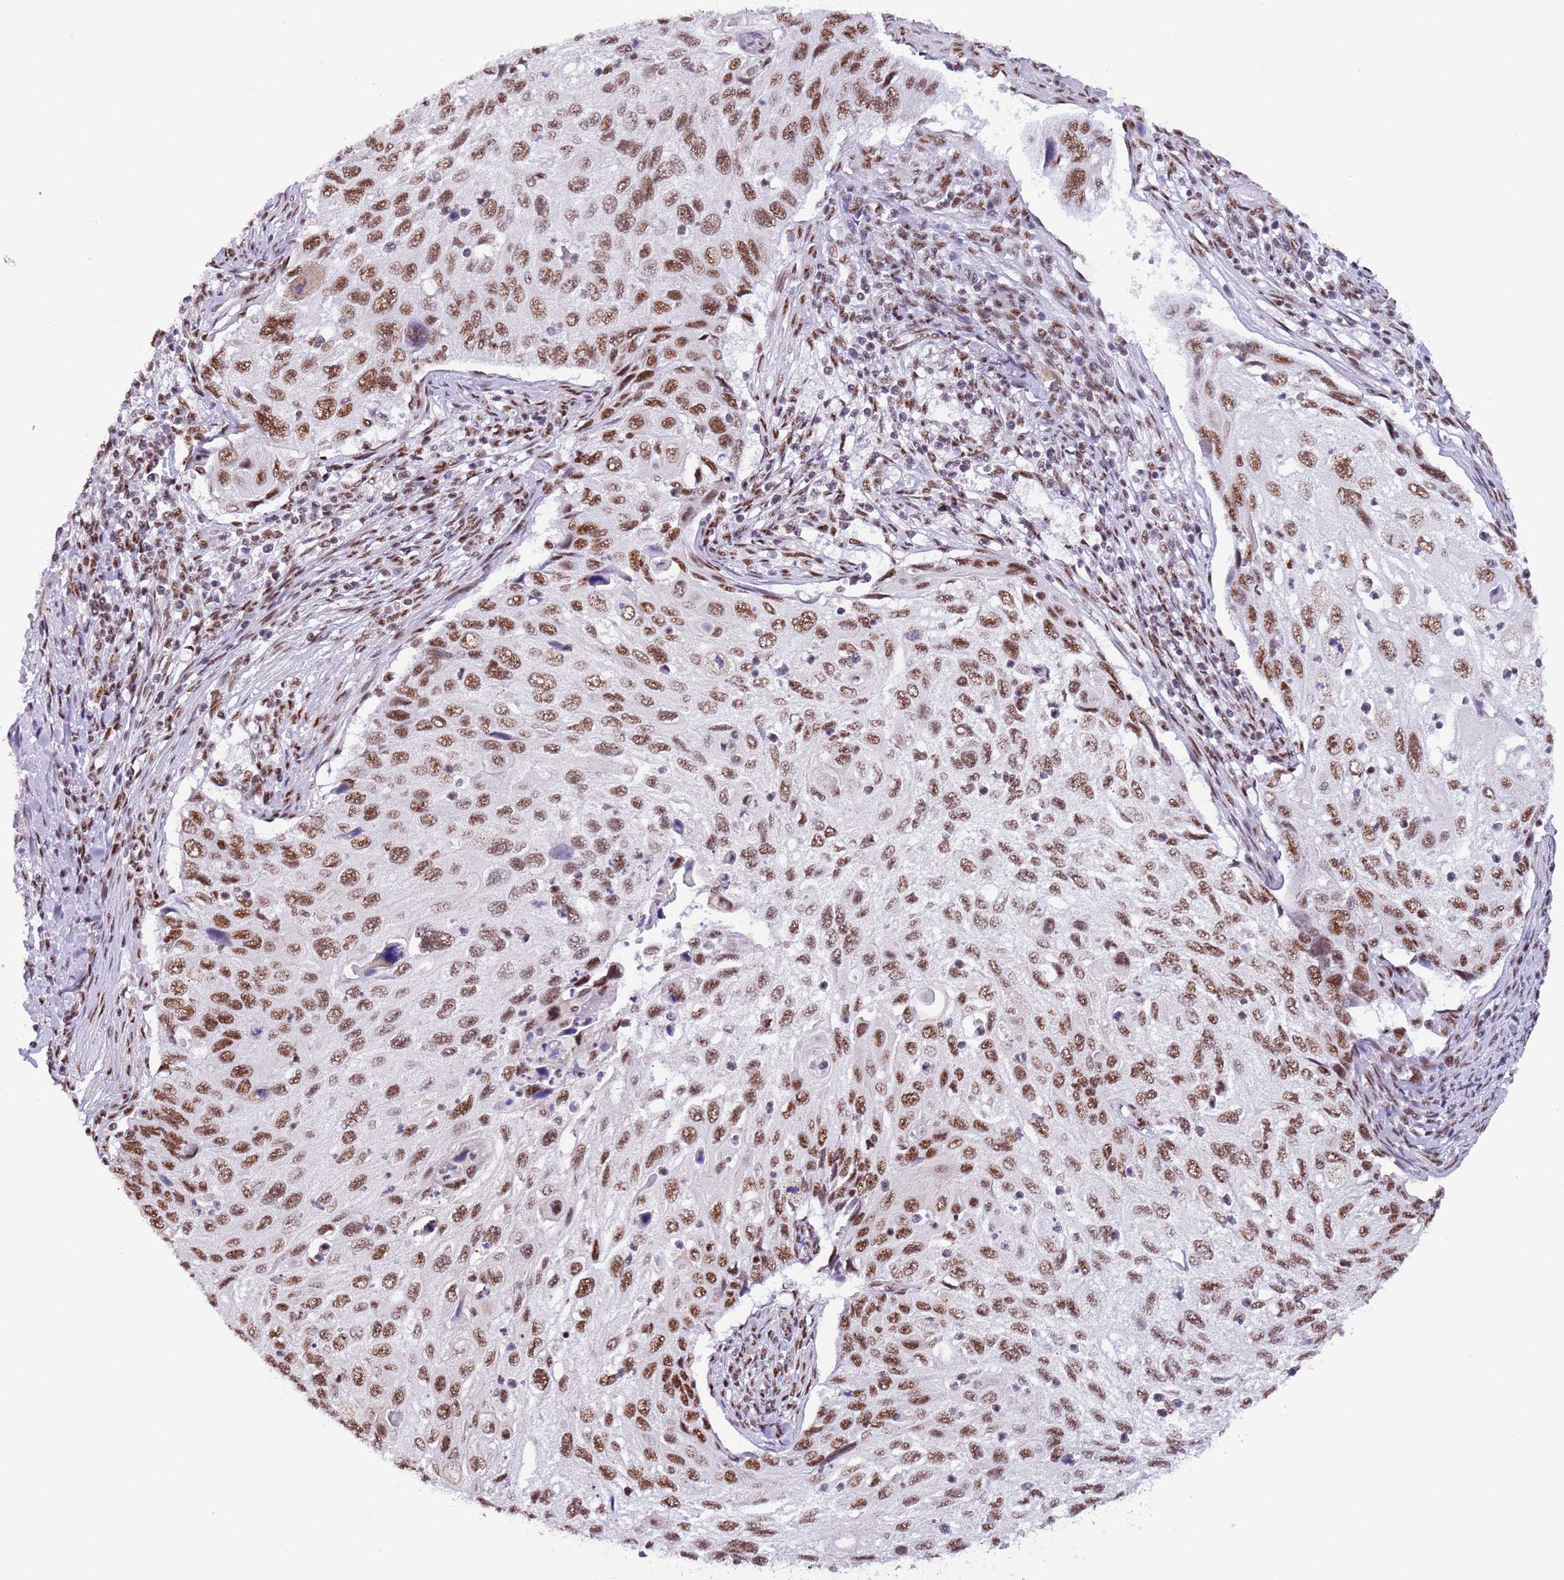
{"staining": {"intensity": "moderate", "quantity": ">75%", "location": "nuclear"}, "tissue": "cervical cancer", "cell_type": "Tumor cells", "image_type": "cancer", "snomed": [{"axis": "morphology", "description": "Squamous cell carcinoma, NOS"}, {"axis": "topography", "description": "Cervix"}], "caption": "Immunohistochemistry of human cervical cancer (squamous cell carcinoma) exhibits medium levels of moderate nuclear staining in about >75% of tumor cells.", "gene": "SF3A2", "patient": {"sex": "female", "age": 70}}